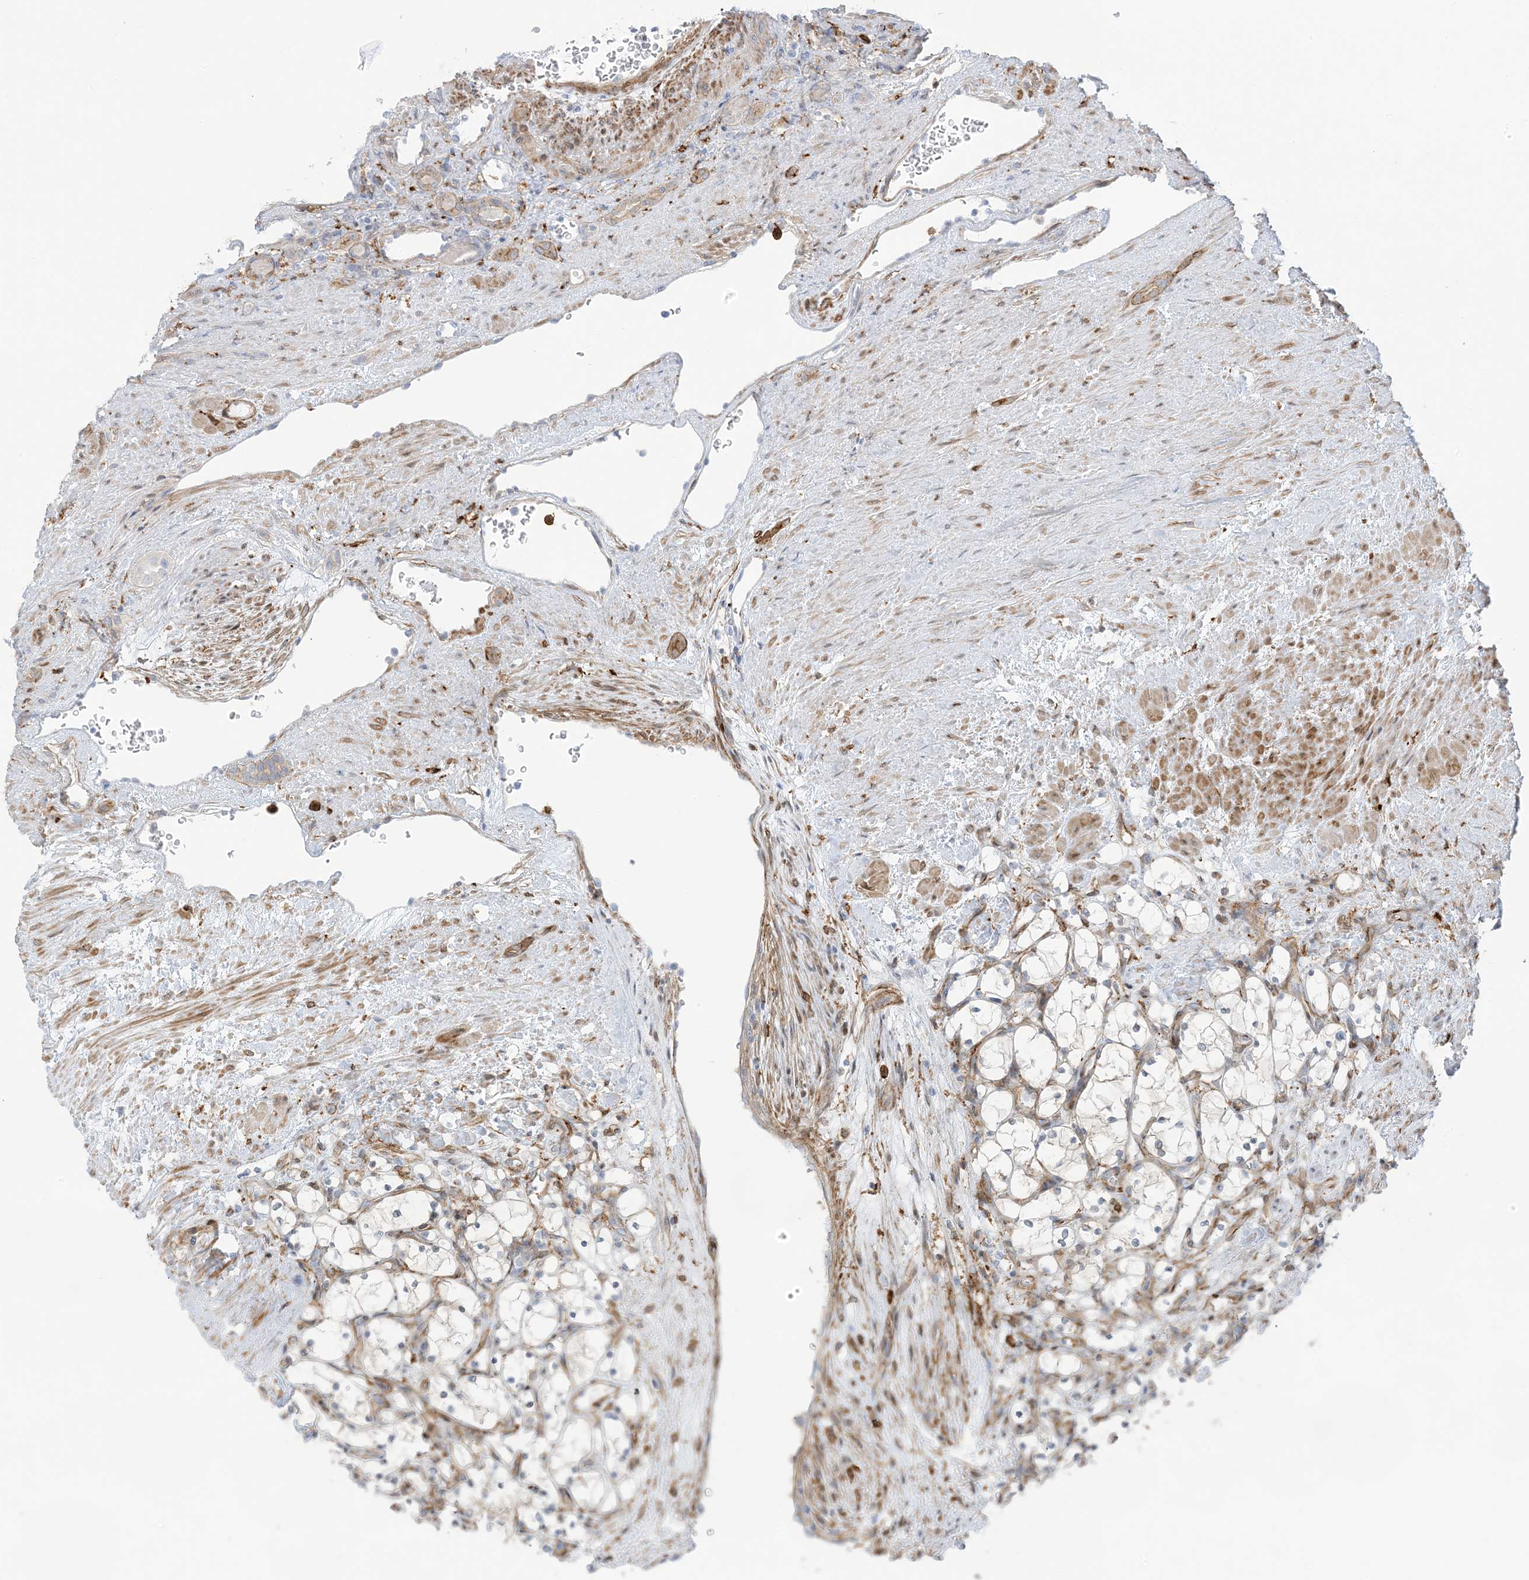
{"staining": {"intensity": "negative", "quantity": "none", "location": "none"}, "tissue": "renal cancer", "cell_type": "Tumor cells", "image_type": "cancer", "snomed": [{"axis": "morphology", "description": "Adenocarcinoma, NOS"}, {"axis": "topography", "description": "Kidney"}], "caption": "There is no significant positivity in tumor cells of renal cancer. (DAB IHC, high magnification).", "gene": "ICMT", "patient": {"sex": "female", "age": 69}}